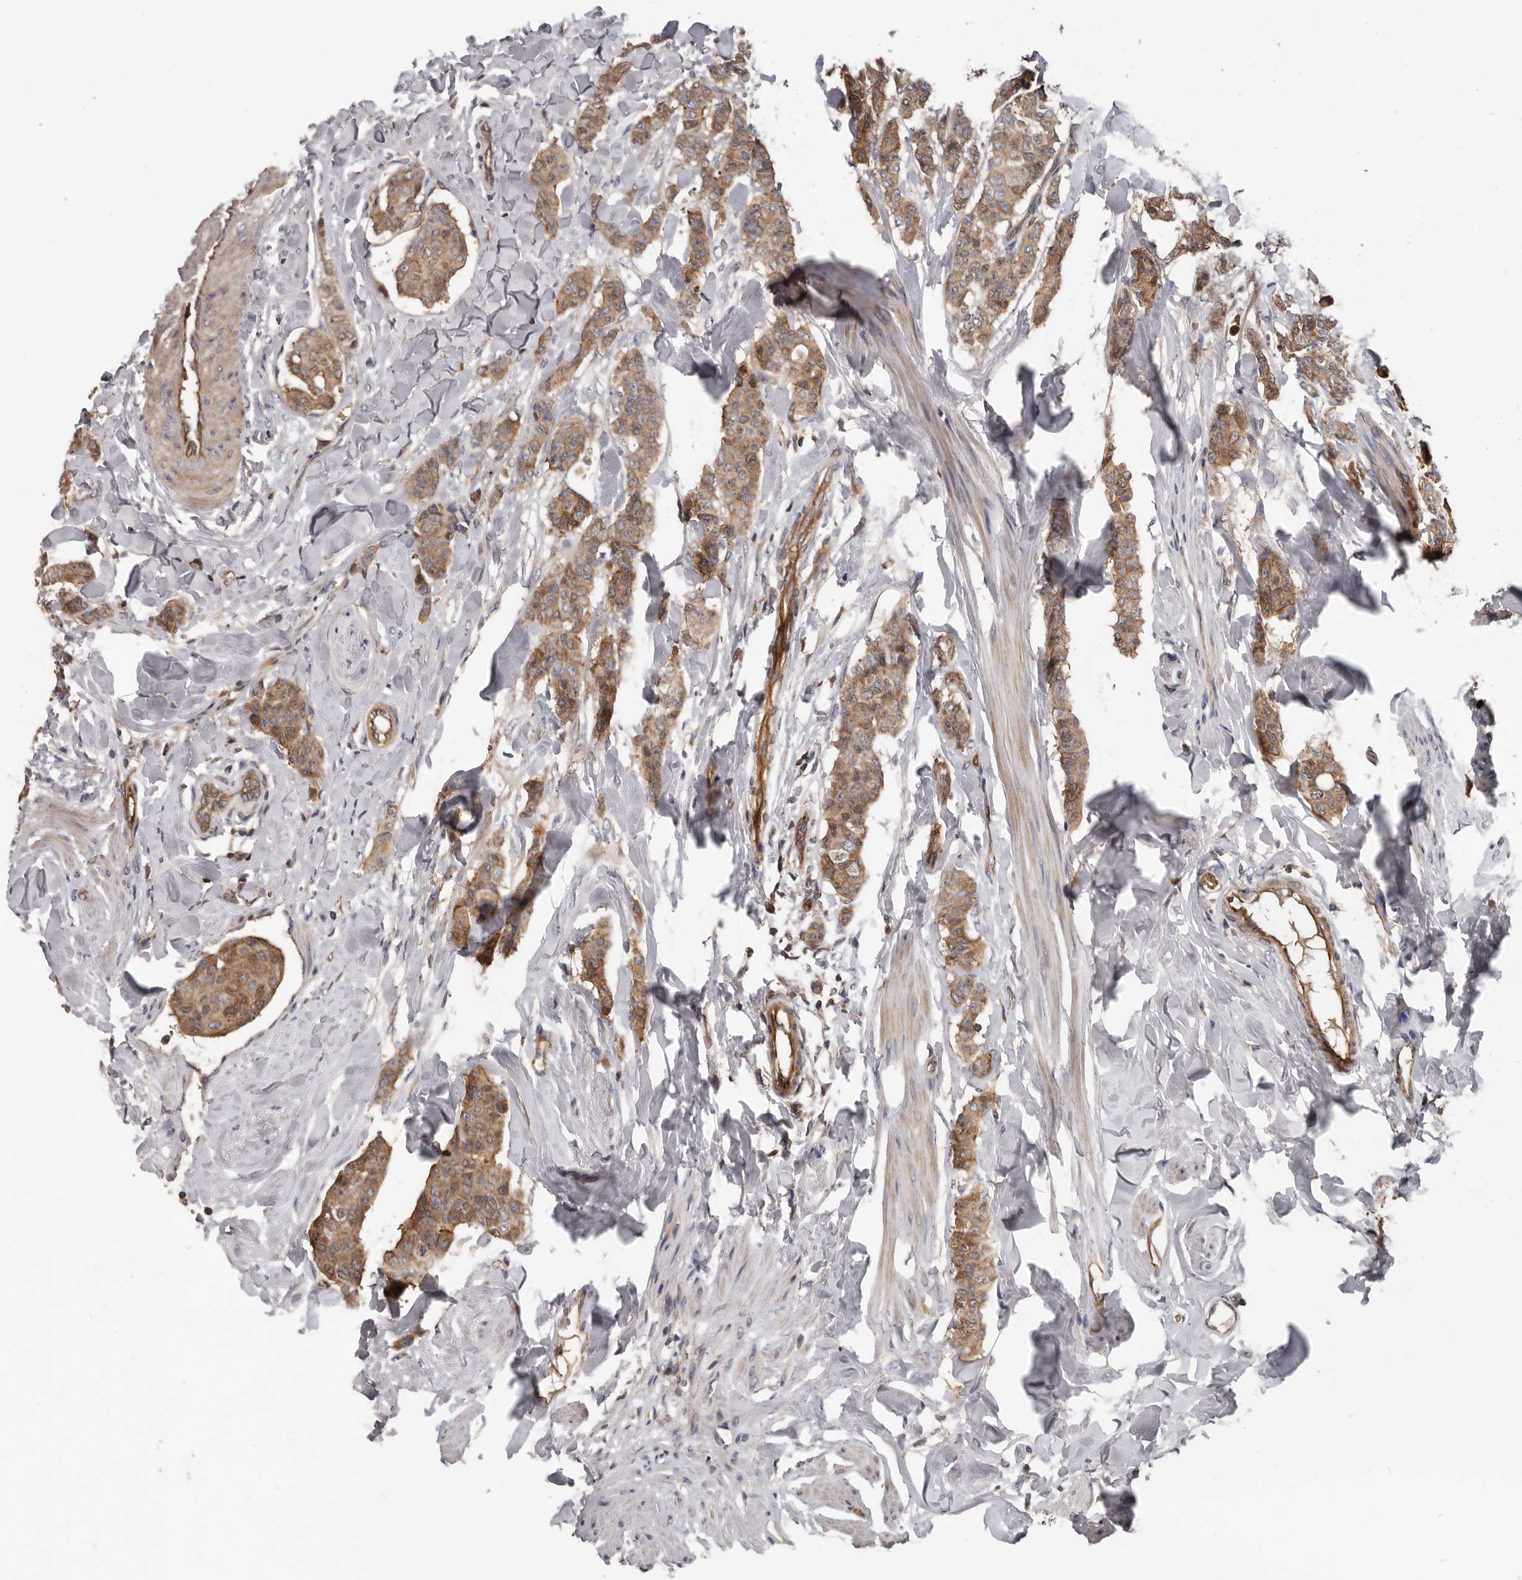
{"staining": {"intensity": "moderate", "quantity": ">75%", "location": "cytoplasmic/membranous"}, "tissue": "breast cancer", "cell_type": "Tumor cells", "image_type": "cancer", "snomed": [{"axis": "morphology", "description": "Duct carcinoma"}, {"axis": "topography", "description": "Breast"}], "caption": "High-magnification brightfield microscopy of breast cancer (infiltrating ductal carcinoma) stained with DAB (3,3'-diaminobenzidine) (brown) and counterstained with hematoxylin (blue). tumor cells exhibit moderate cytoplasmic/membranous staining is present in about>75% of cells.", "gene": "PNRC2", "patient": {"sex": "female", "age": 40}}